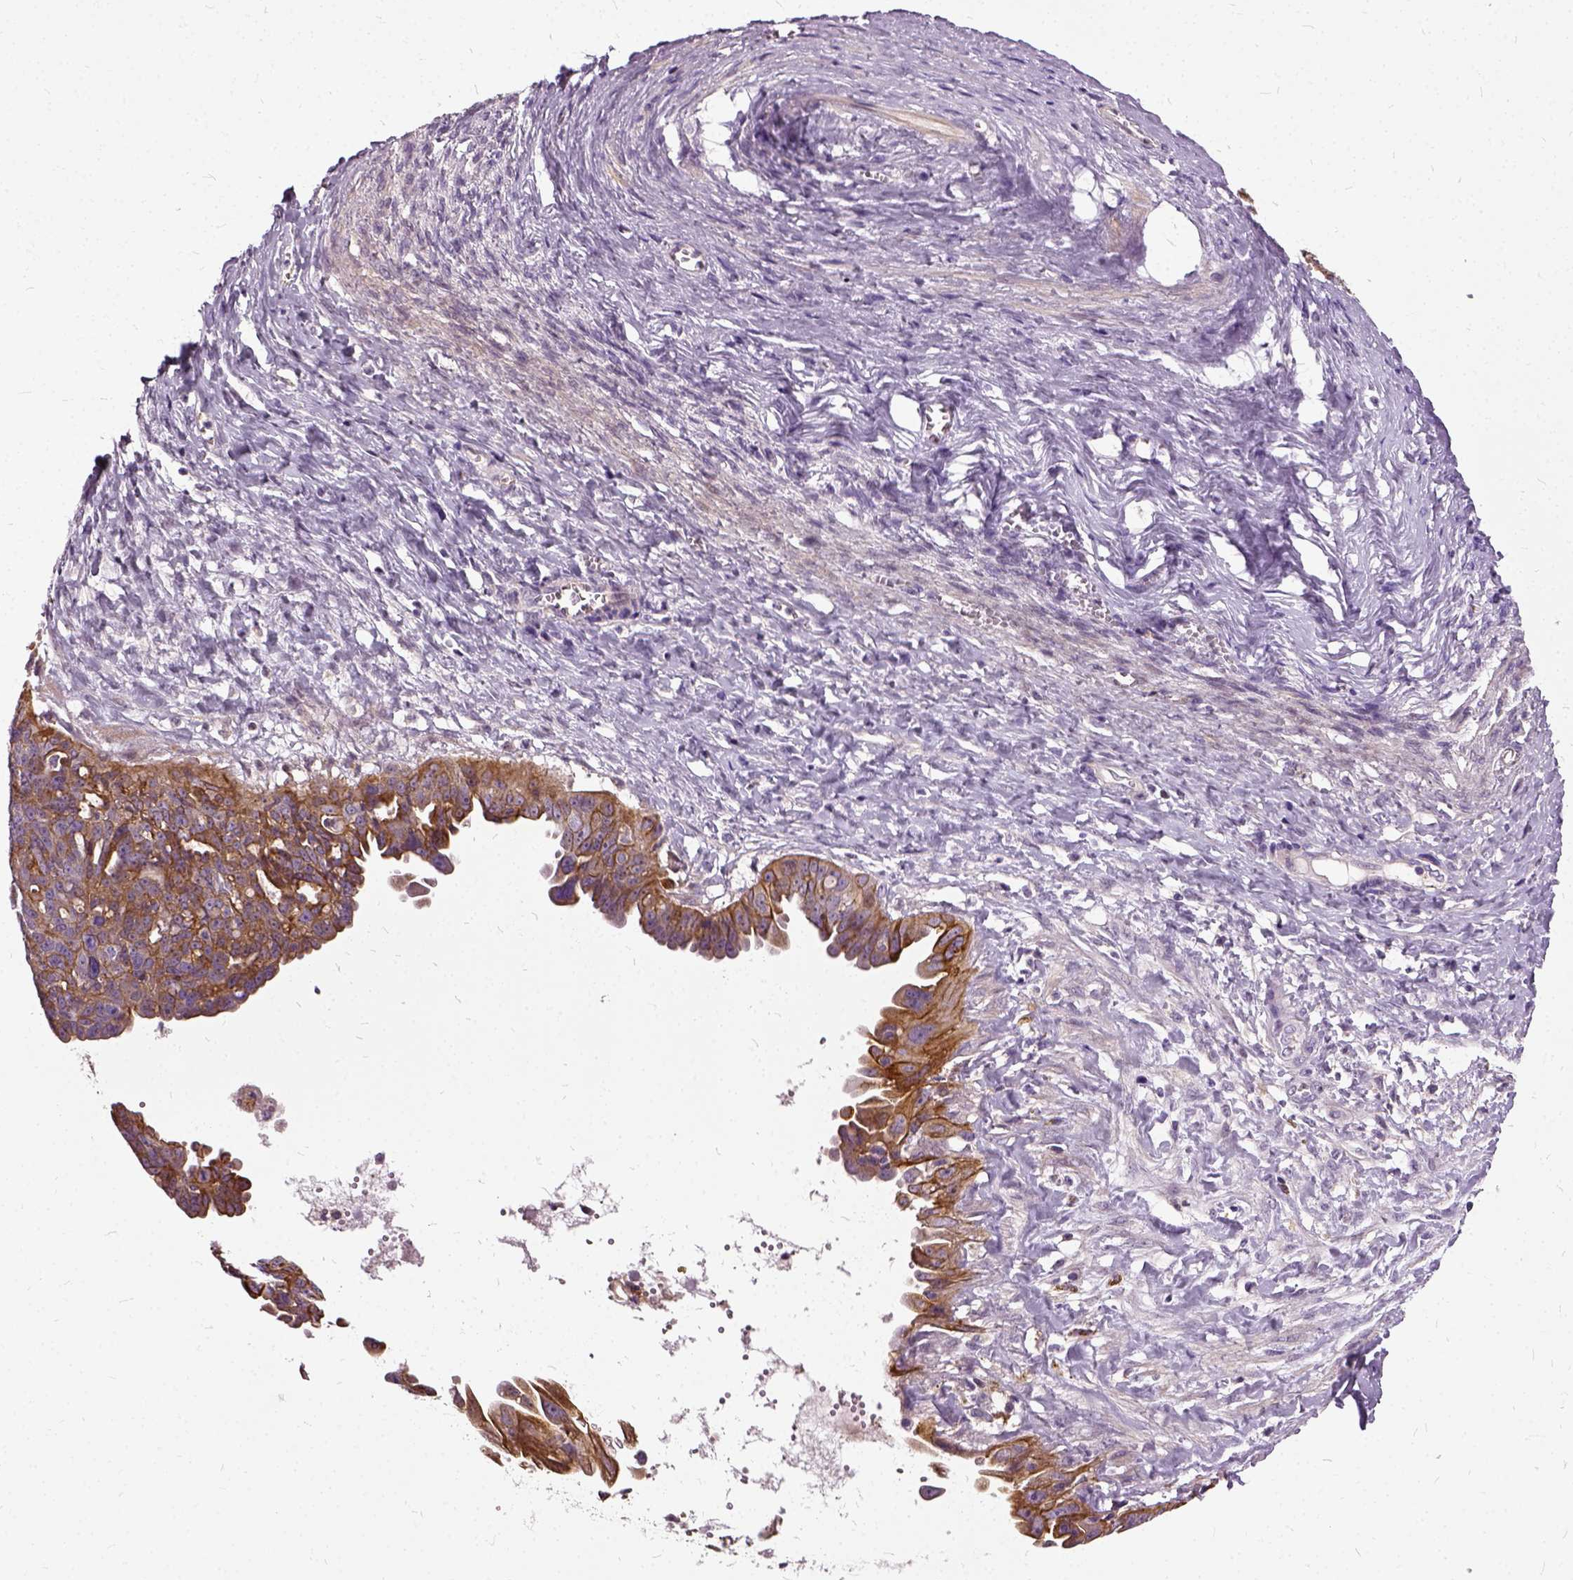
{"staining": {"intensity": "moderate", "quantity": ">75%", "location": "cytoplasmic/membranous"}, "tissue": "ovarian cancer", "cell_type": "Tumor cells", "image_type": "cancer", "snomed": [{"axis": "morphology", "description": "Carcinoma, endometroid"}, {"axis": "topography", "description": "Ovary"}], "caption": "Immunohistochemical staining of human endometroid carcinoma (ovarian) displays moderate cytoplasmic/membranous protein positivity in approximately >75% of tumor cells.", "gene": "ILRUN", "patient": {"sex": "female", "age": 70}}